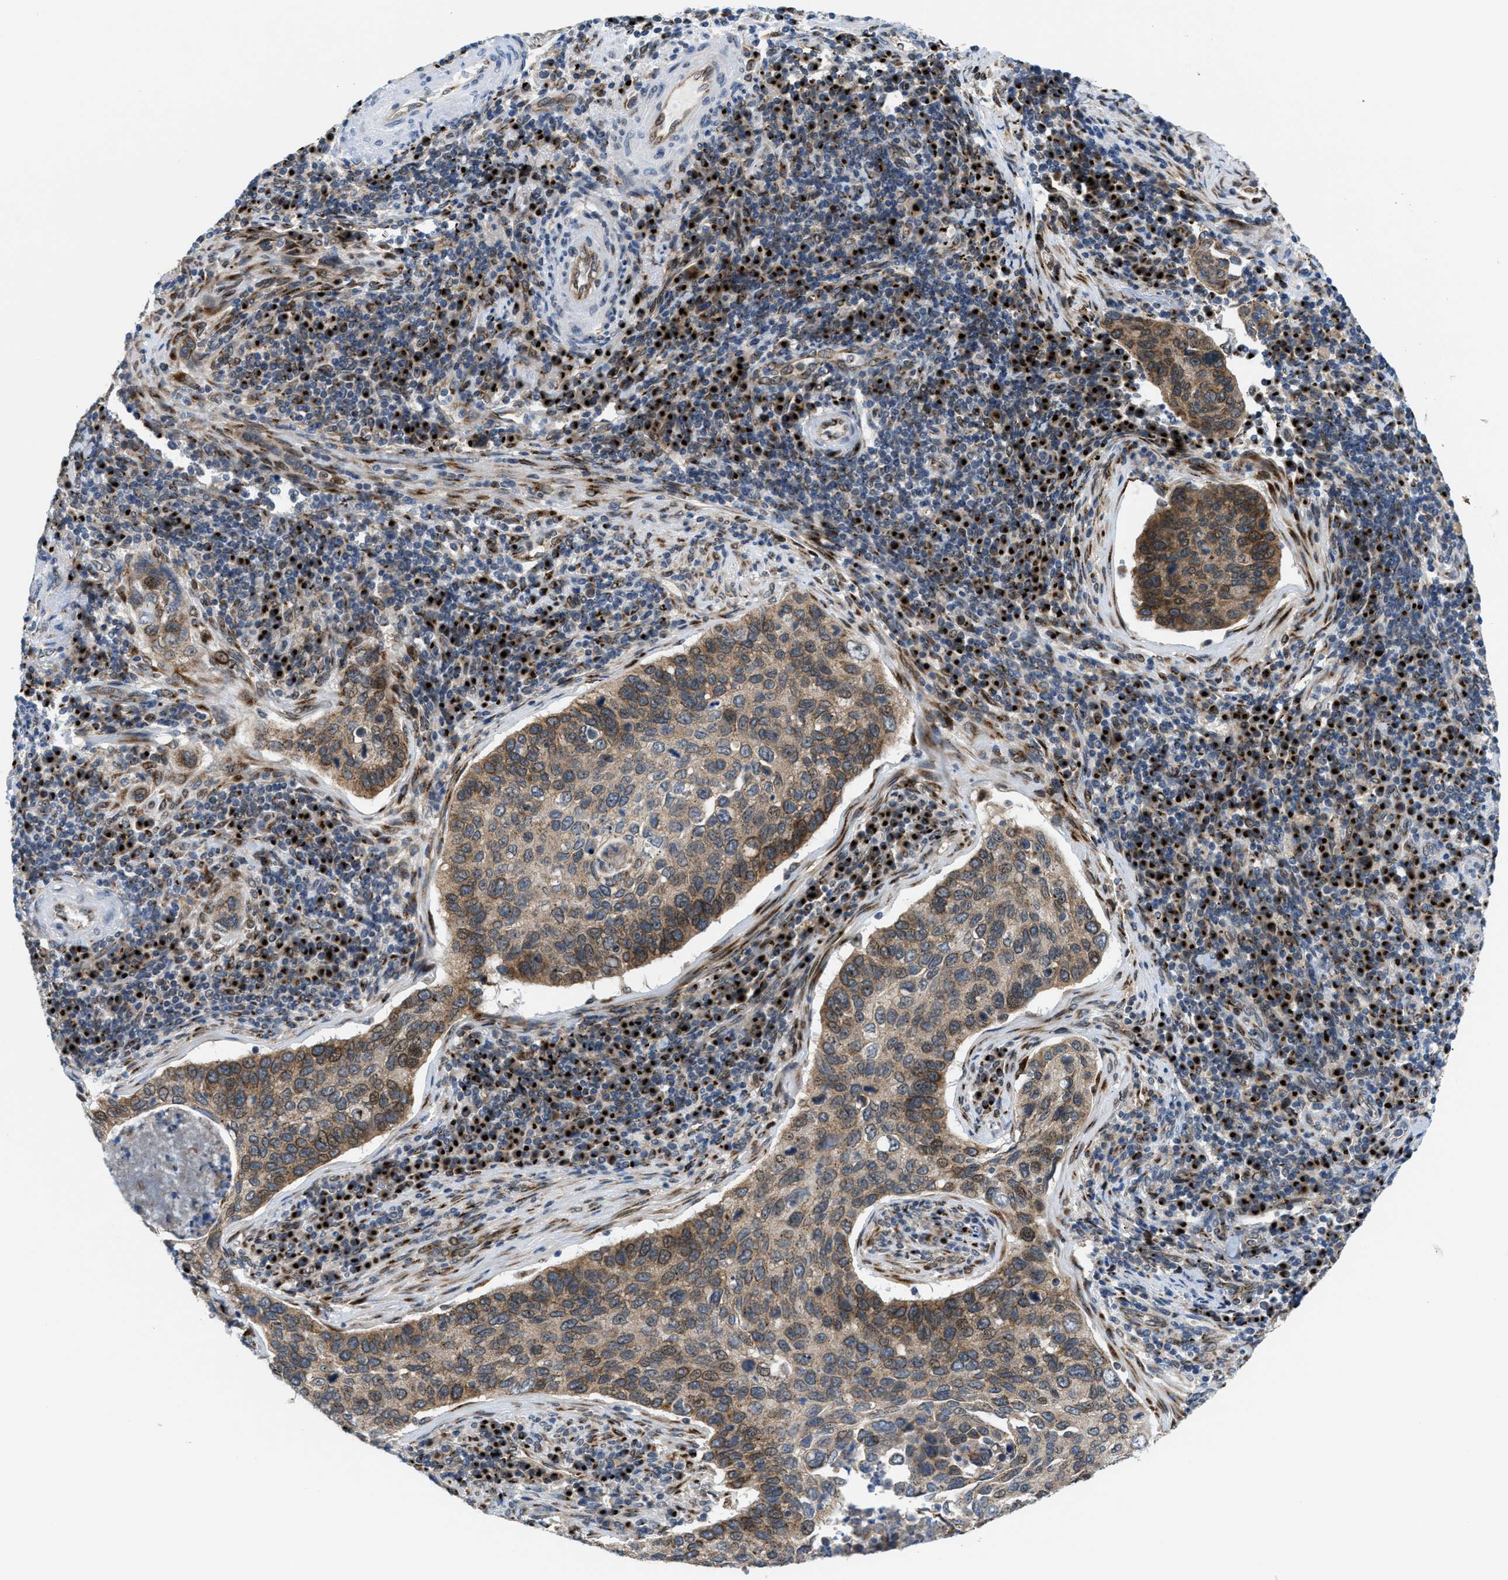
{"staining": {"intensity": "weak", "quantity": ">75%", "location": "cytoplasmic/membranous"}, "tissue": "cervical cancer", "cell_type": "Tumor cells", "image_type": "cancer", "snomed": [{"axis": "morphology", "description": "Squamous cell carcinoma, NOS"}, {"axis": "topography", "description": "Cervix"}], "caption": "Protein staining reveals weak cytoplasmic/membranous expression in approximately >75% of tumor cells in cervical cancer.", "gene": "SLC38A10", "patient": {"sex": "female", "age": 53}}